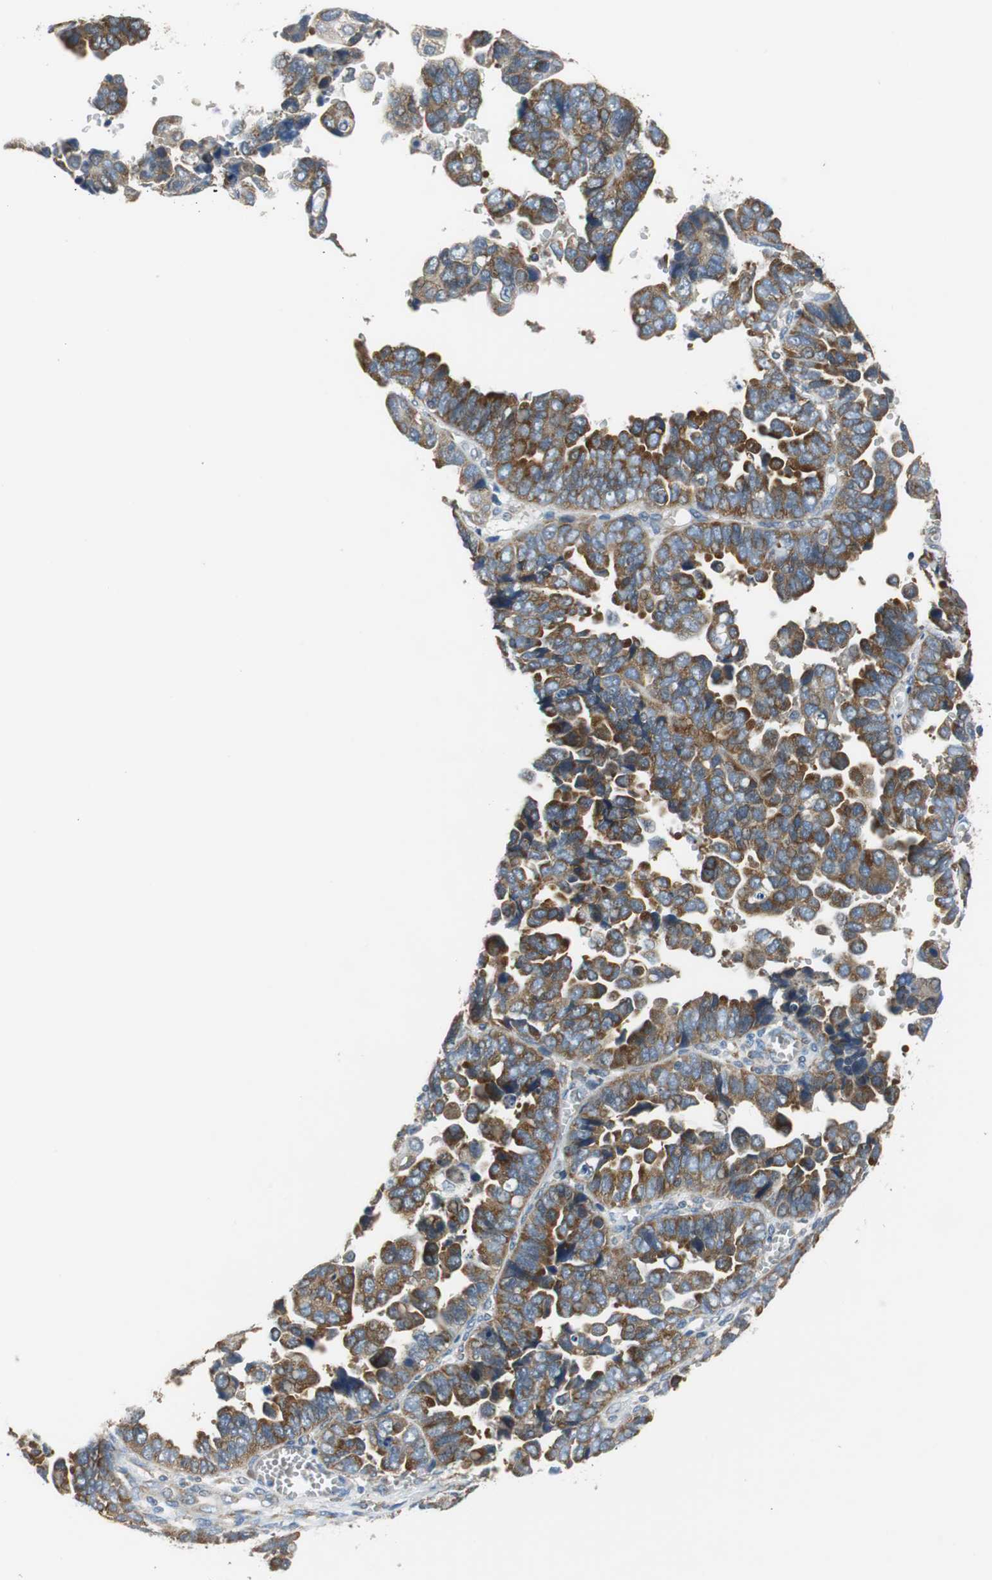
{"staining": {"intensity": "moderate", "quantity": ">75%", "location": "cytoplasmic/membranous"}, "tissue": "endometrial cancer", "cell_type": "Tumor cells", "image_type": "cancer", "snomed": [{"axis": "morphology", "description": "Adenocarcinoma, NOS"}, {"axis": "topography", "description": "Endometrium"}], "caption": "Tumor cells reveal medium levels of moderate cytoplasmic/membranous positivity in about >75% of cells in human endometrial adenocarcinoma.", "gene": "CNOT3", "patient": {"sex": "female", "age": 75}}